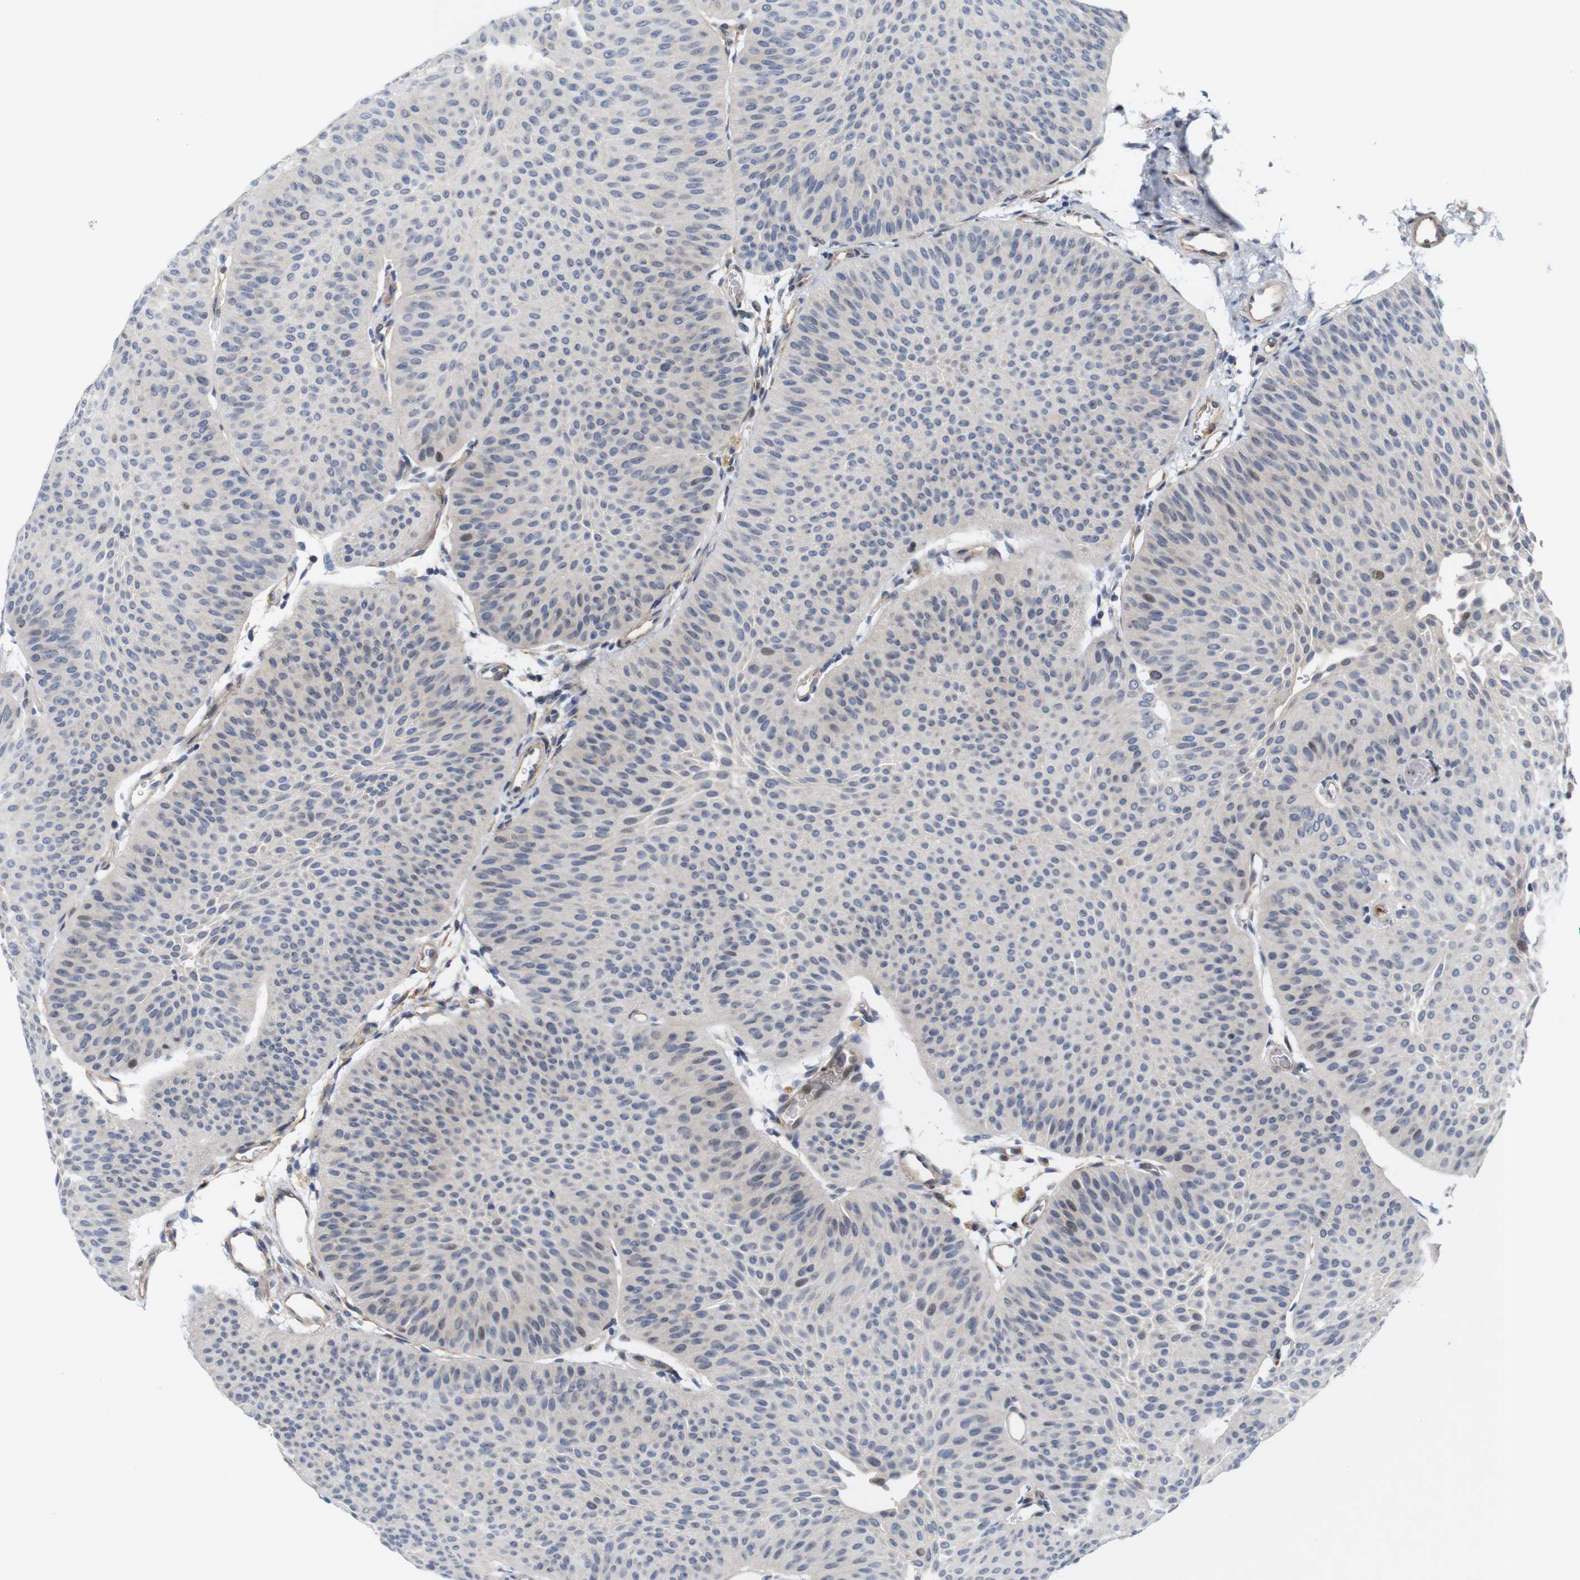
{"staining": {"intensity": "moderate", "quantity": "<25%", "location": "nuclear"}, "tissue": "urothelial cancer", "cell_type": "Tumor cells", "image_type": "cancer", "snomed": [{"axis": "morphology", "description": "Urothelial carcinoma, Low grade"}, {"axis": "topography", "description": "Urinary bladder"}], "caption": "DAB immunohistochemical staining of urothelial cancer demonstrates moderate nuclear protein expression in about <25% of tumor cells. Nuclei are stained in blue.", "gene": "CYB561", "patient": {"sex": "female", "age": 60}}